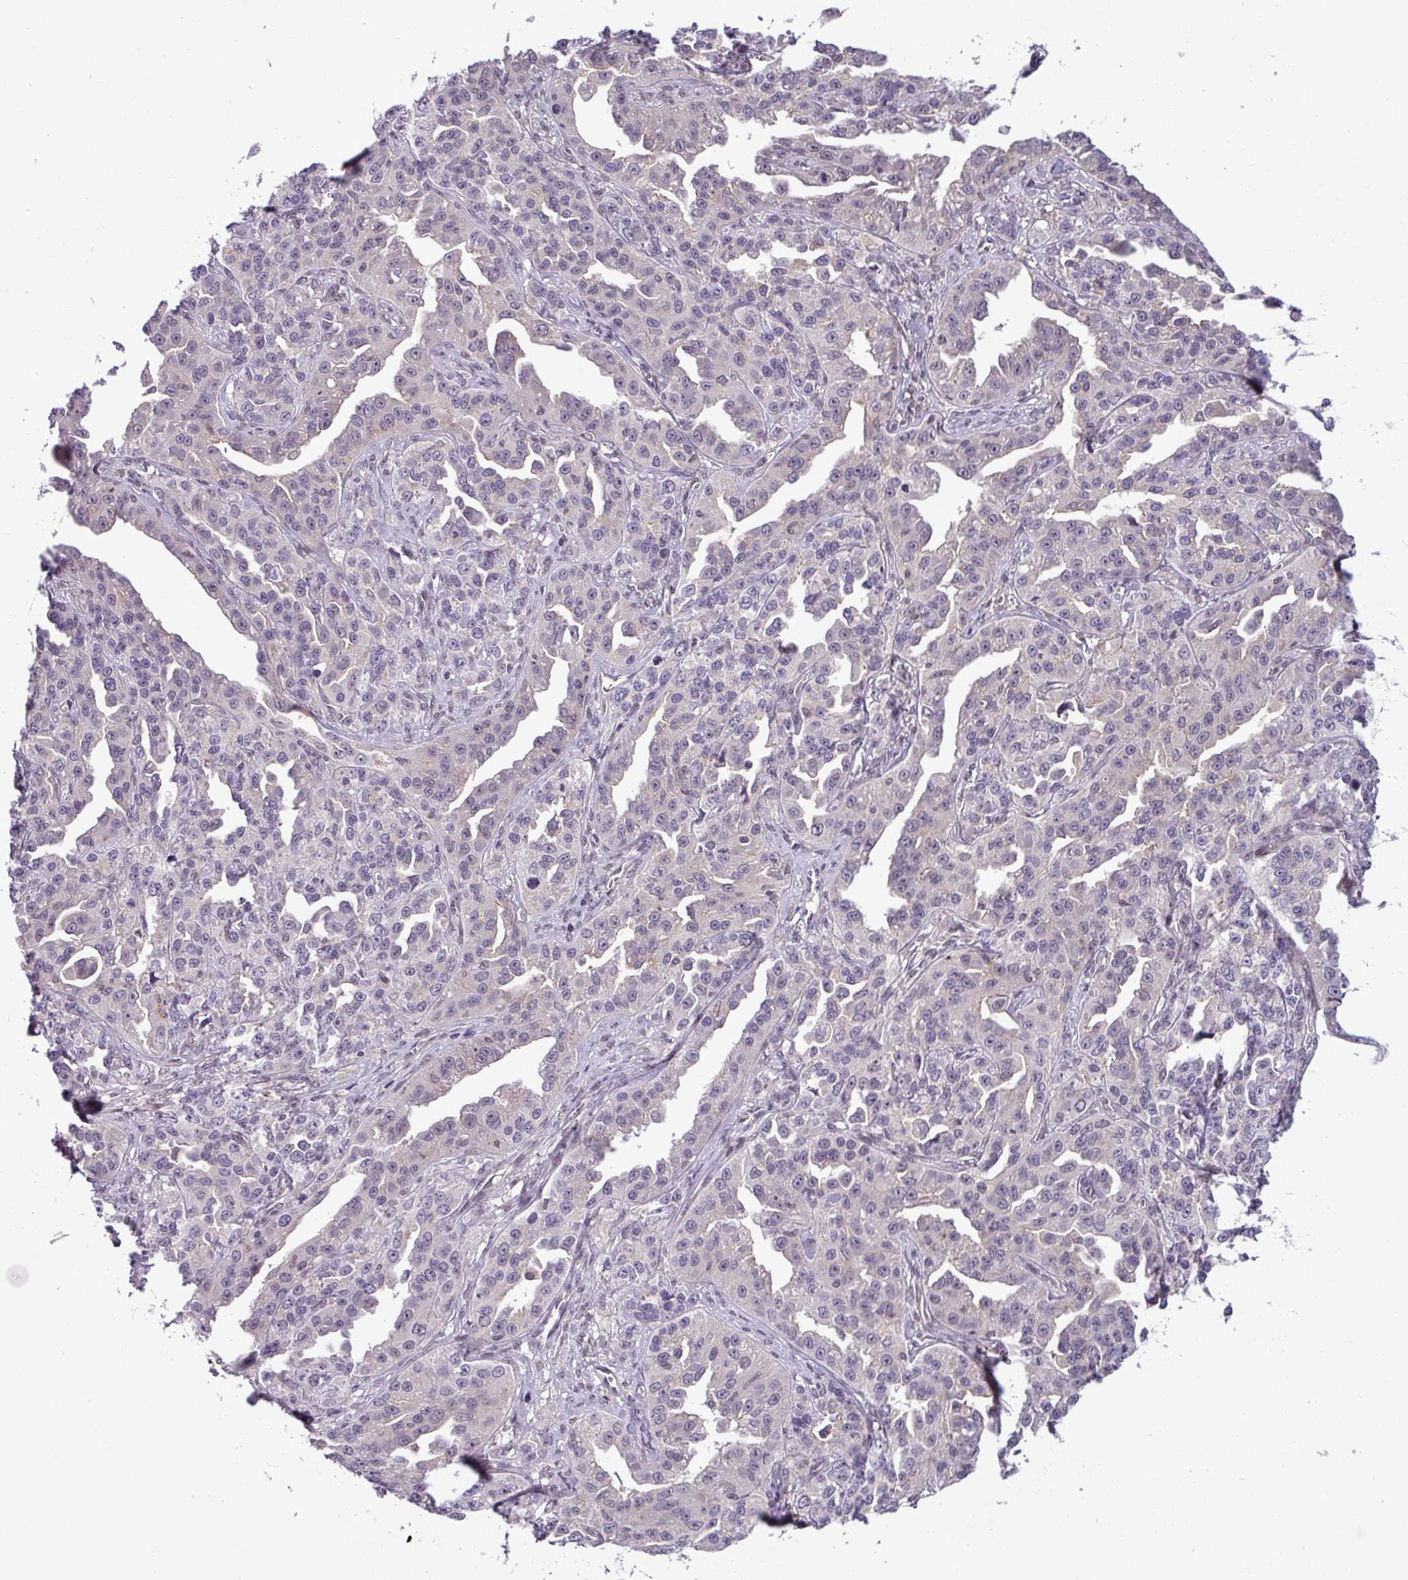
{"staining": {"intensity": "negative", "quantity": "none", "location": "none"}, "tissue": "ovarian cancer", "cell_type": "Tumor cells", "image_type": "cancer", "snomed": [{"axis": "morphology", "description": "Cystadenocarcinoma, serous, NOS"}, {"axis": "topography", "description": "Ovary"}], "caption": "The immunohistochemistry (IHC) image has no significant staining in tumor cells of ovarian serous cystadenocarcinoma tissue.", "gene": "NPFFR1", "patient": {"sex": "female", "age": 75}}